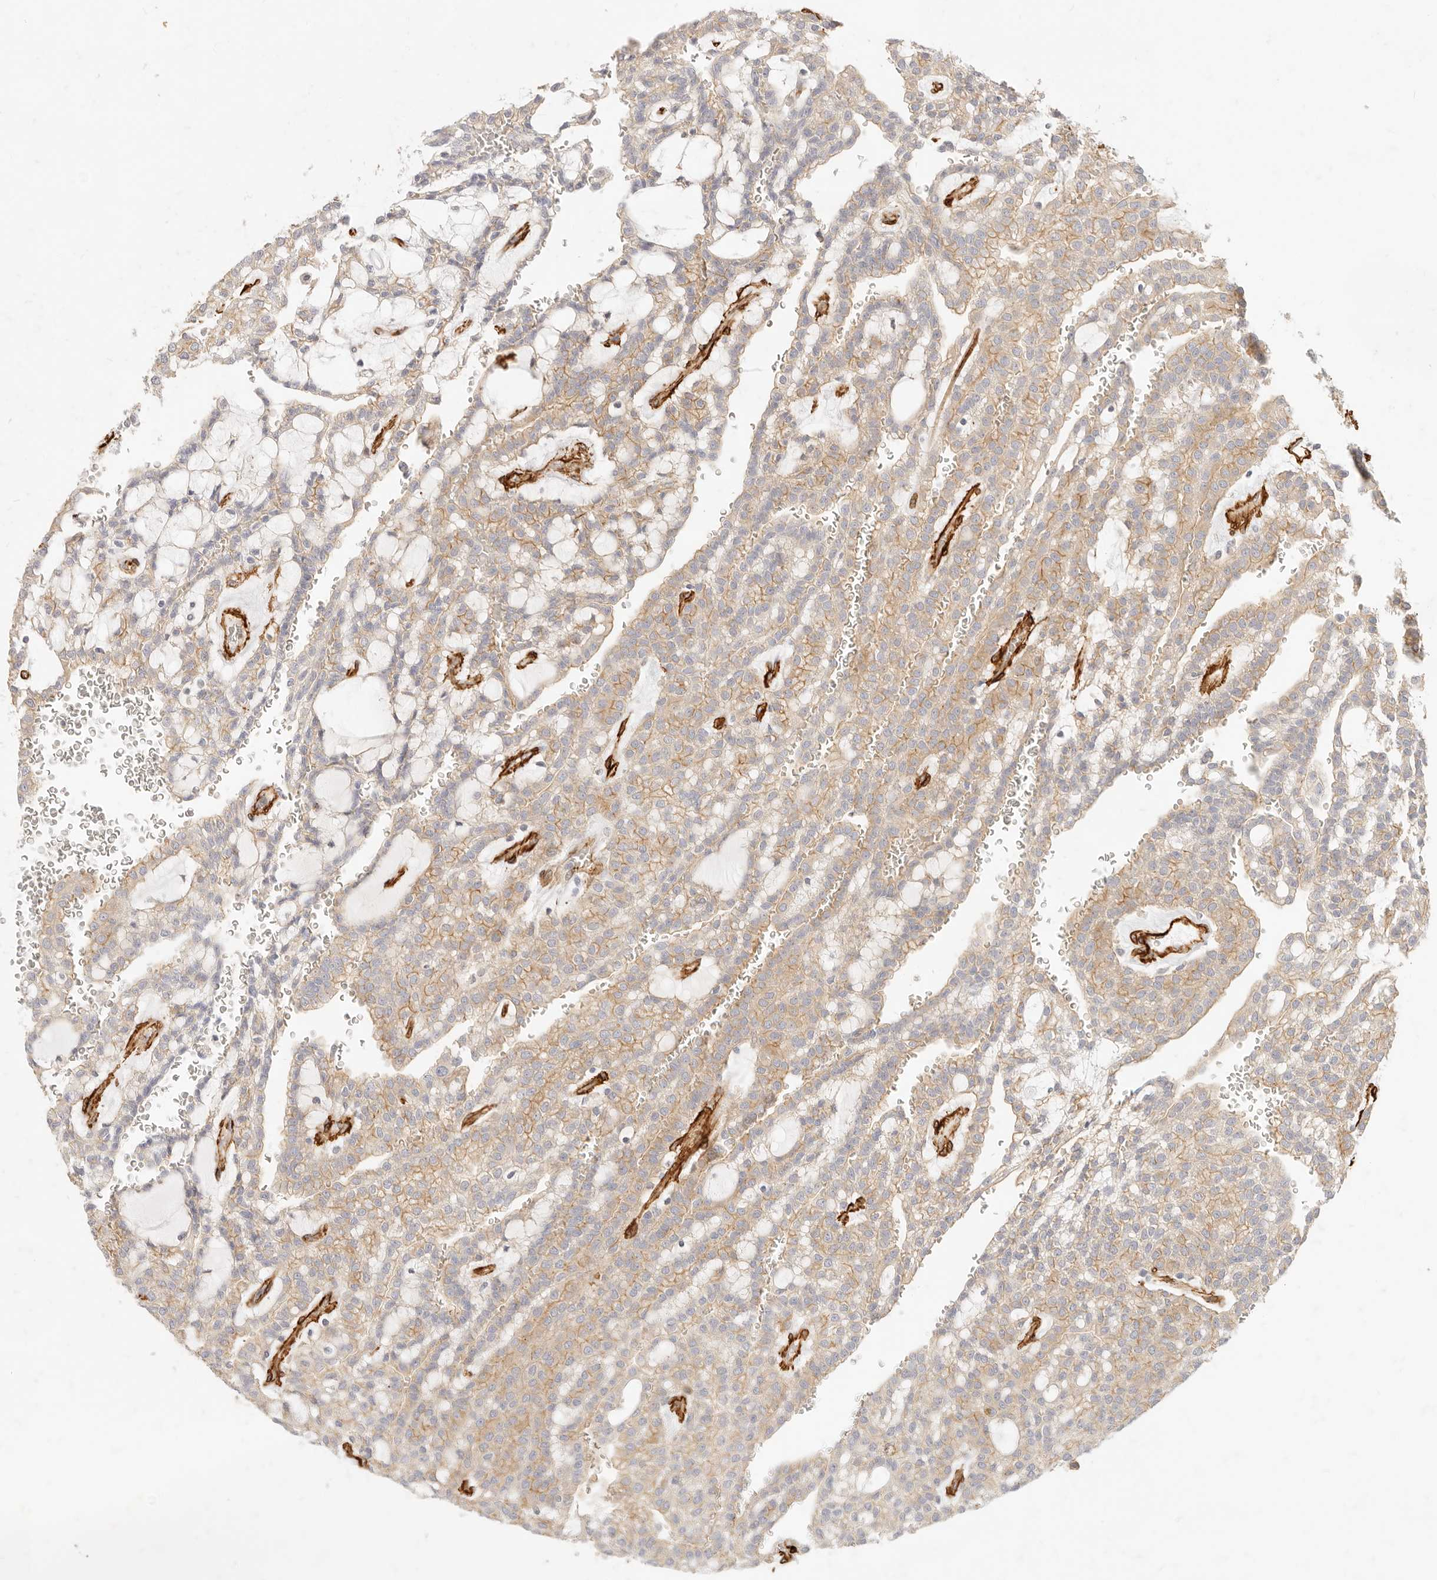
{"staining": {"intensity": "weak", "quantity": ">75%", "location": "cytoplasmic/membranous"}, "tissue": "renal cancer", "cell_type": "Tumor cells", "image_type": "cancer", "snomed": [{"axis": "morphology", "description": "Adenocarcinoma, NOS"}, {"axis": "topography", "description": "Kidney"}], "caption": "This is a photomicrograph of IHC staining of adenocarcinoma (renal), which shows weak expression in the cytoplasmic/membranous of tumor cells.", "gene": "TMTC2", "patient": {"sex": "male", "age": 63}}